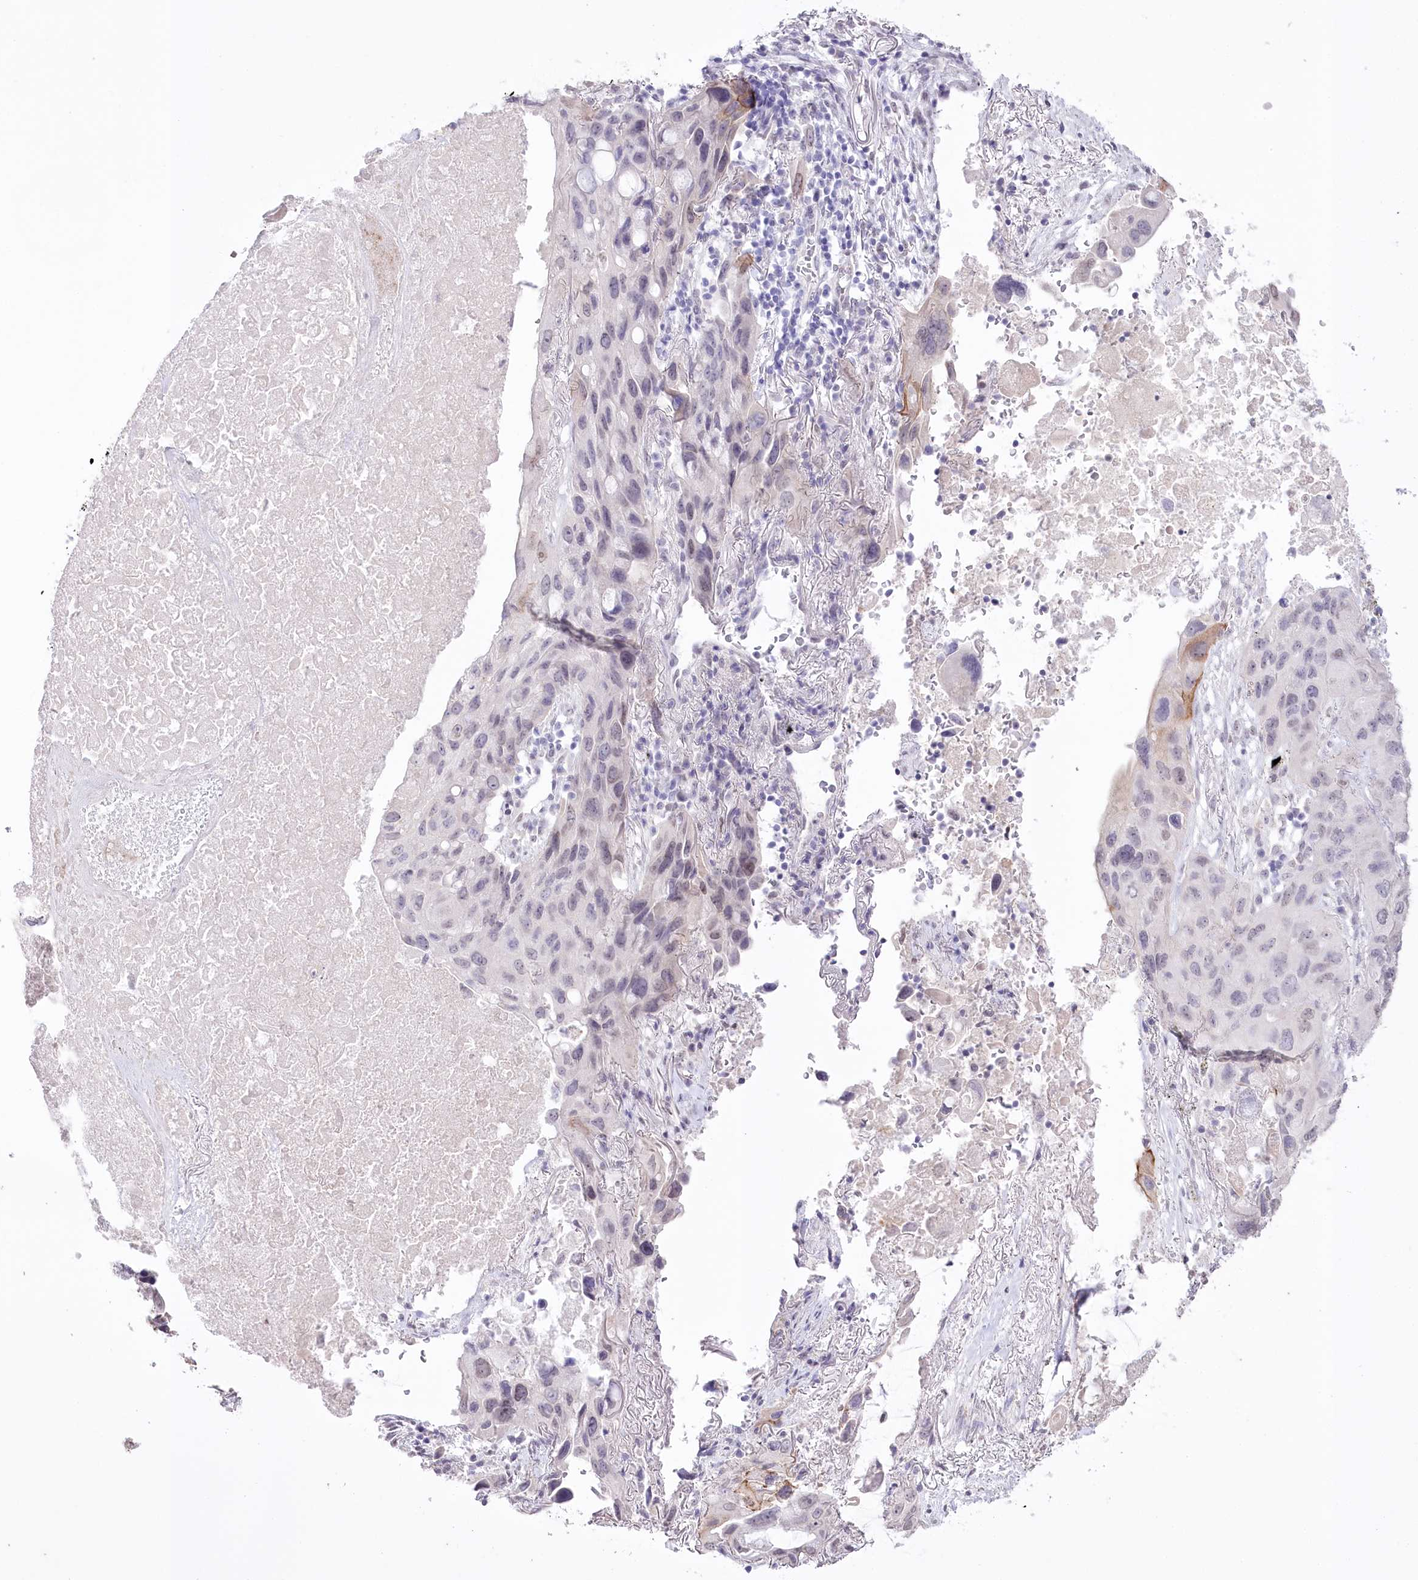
{"staining": {"intensity": "weak", "quantity": "<25%", "location": "cytoplasmic/membranous,nuclear"}, "tissue": "lung cancer", "cell_type": "Tumor cells", "image_type": "cancer", "snomed": [{"axis": "morphology", "description": "Squamous cell carcinoma, NOS"}, {"axis": "topography", "description": "Lung"}], "caption": "This histopathology image is of lung cancer (squamous cell carcinoma) stained with IHC to label a protein in brown with the nuclei are counter-stained blue. There is no expression in tumor cells.", "gene": "SLC39A10", "patient": {"sex": "female", "age": 73}}